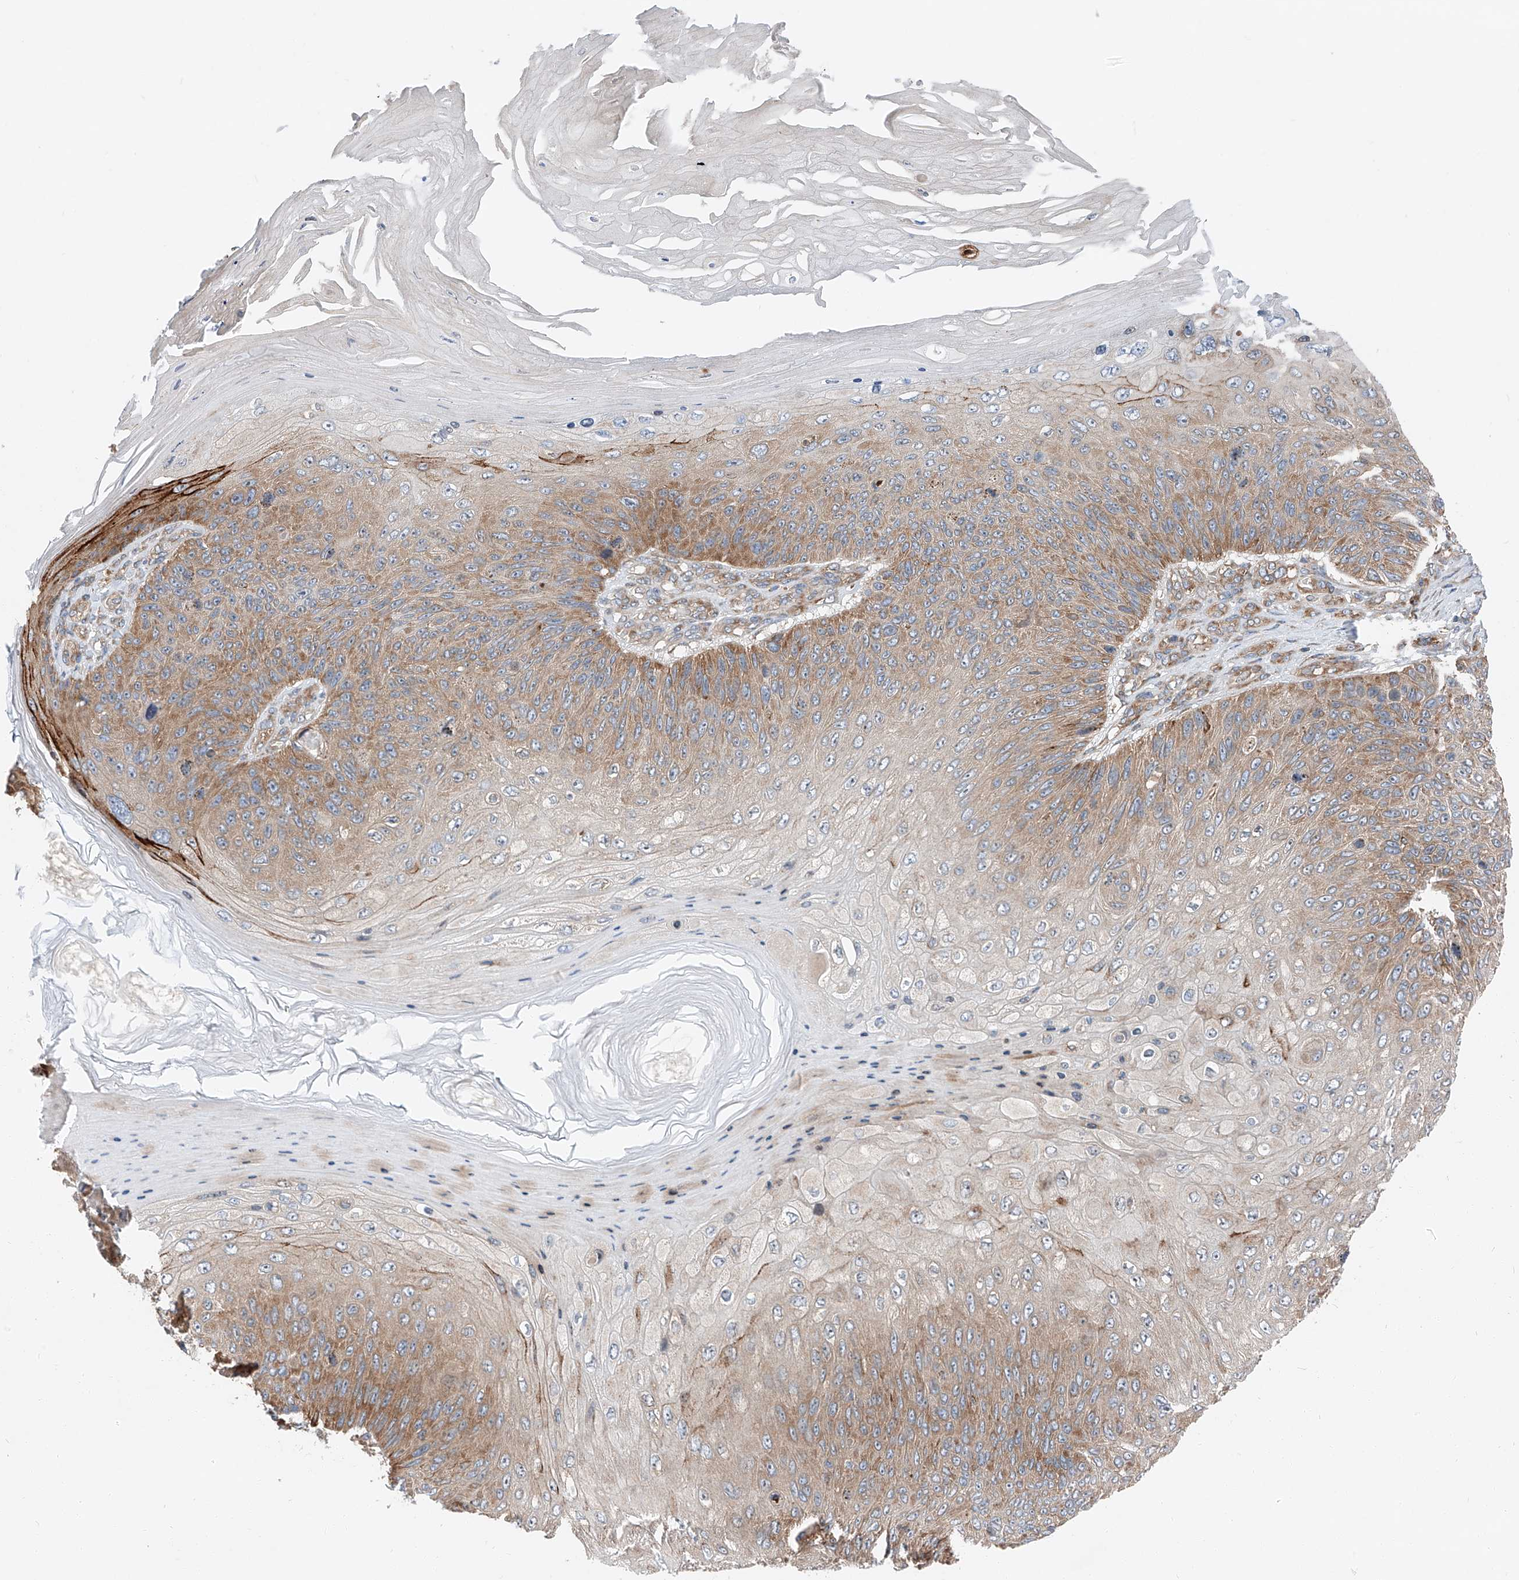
{"staining": {"intensity": "strong", "quantity": "25%-75%", "location": "cytoplasmic/membranous"}, "tissue": "skin cancer", "cell_type": "Tumor cells", "image_type": "cancer", "snomed": [{"axis": "morphology", "description": "Squamous cell carcinoma, NOS"}, {"axis": "topography", "description": "Skin"}], "caption": "A brown stain labels strong cytoplasmic/membranous staining of a protein in squamous cell carcinoma (skin) tumor cells. The staining was performed using DAB to visualize the protein expression in brown, while the nuclei were stained in blue with hematoxylin (Magnification: 20x).", "gene": "ZC3H15", "patient": {"sex": "female", "age": 88}}